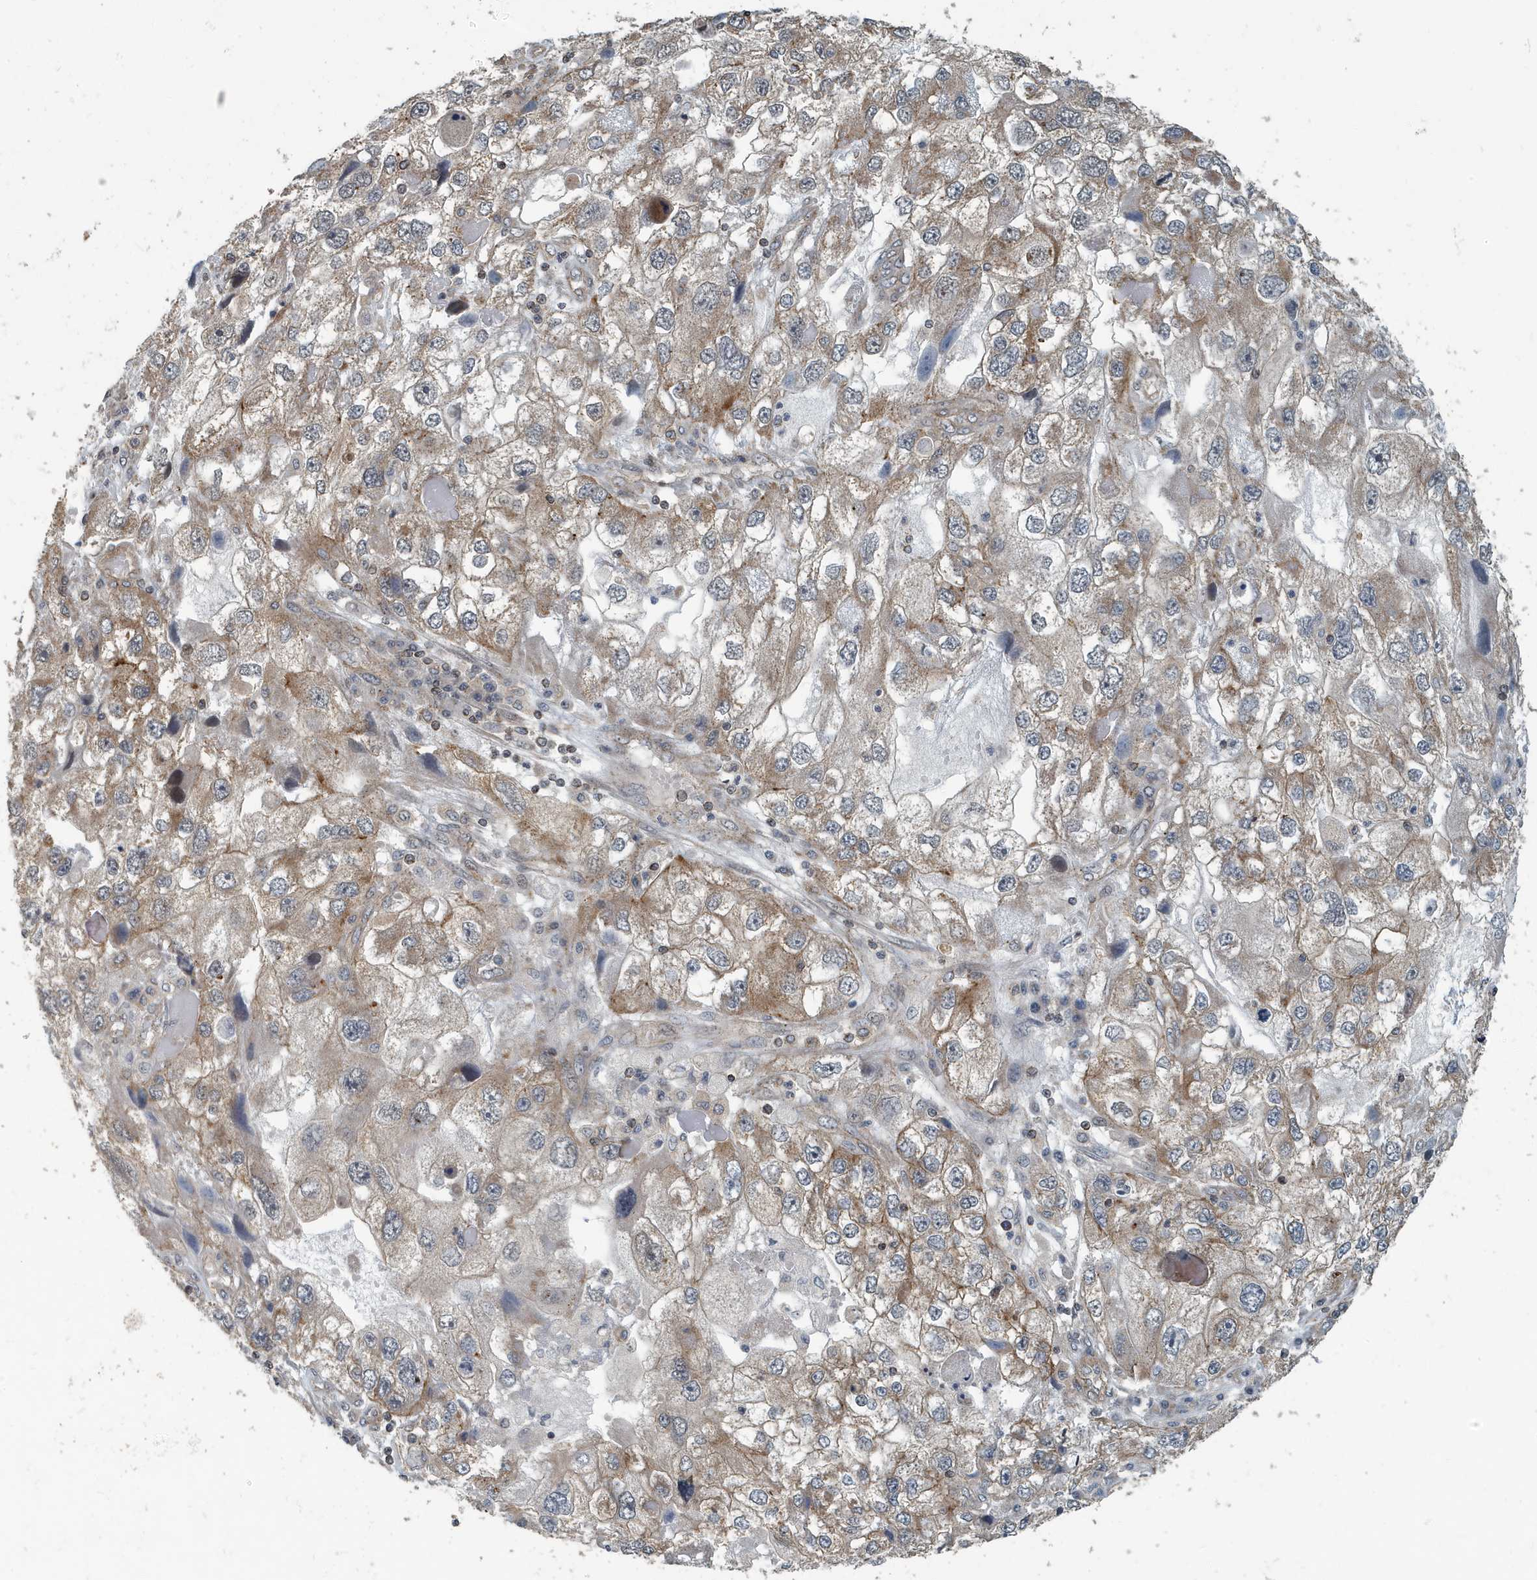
{"staining": {"intensity": "moderate", "quantity": ">75%", "location": "cytoplasmic/membranous"}, "tissue": "endometrial cancer", "cell_type": "Tumor cells", "image_type": "cancer", "snomed": [{"axis": "morphology", "description": "Adenocarcinoma, NOS"}, {"axis": "topography", "description": "Endometrium"}], "caption": "Protein staining demonstrates moderate cytoplasmic/membranous expression in about >75% of tumor cells in endometrial cancer (adenocarcinoma). (DAB (3,3'-diaminobenzidine) IHC, brown staining for protein, blue staining for nuclei).", "gene": "KIF15", "patient": {"sex": "female", "age": 49}}